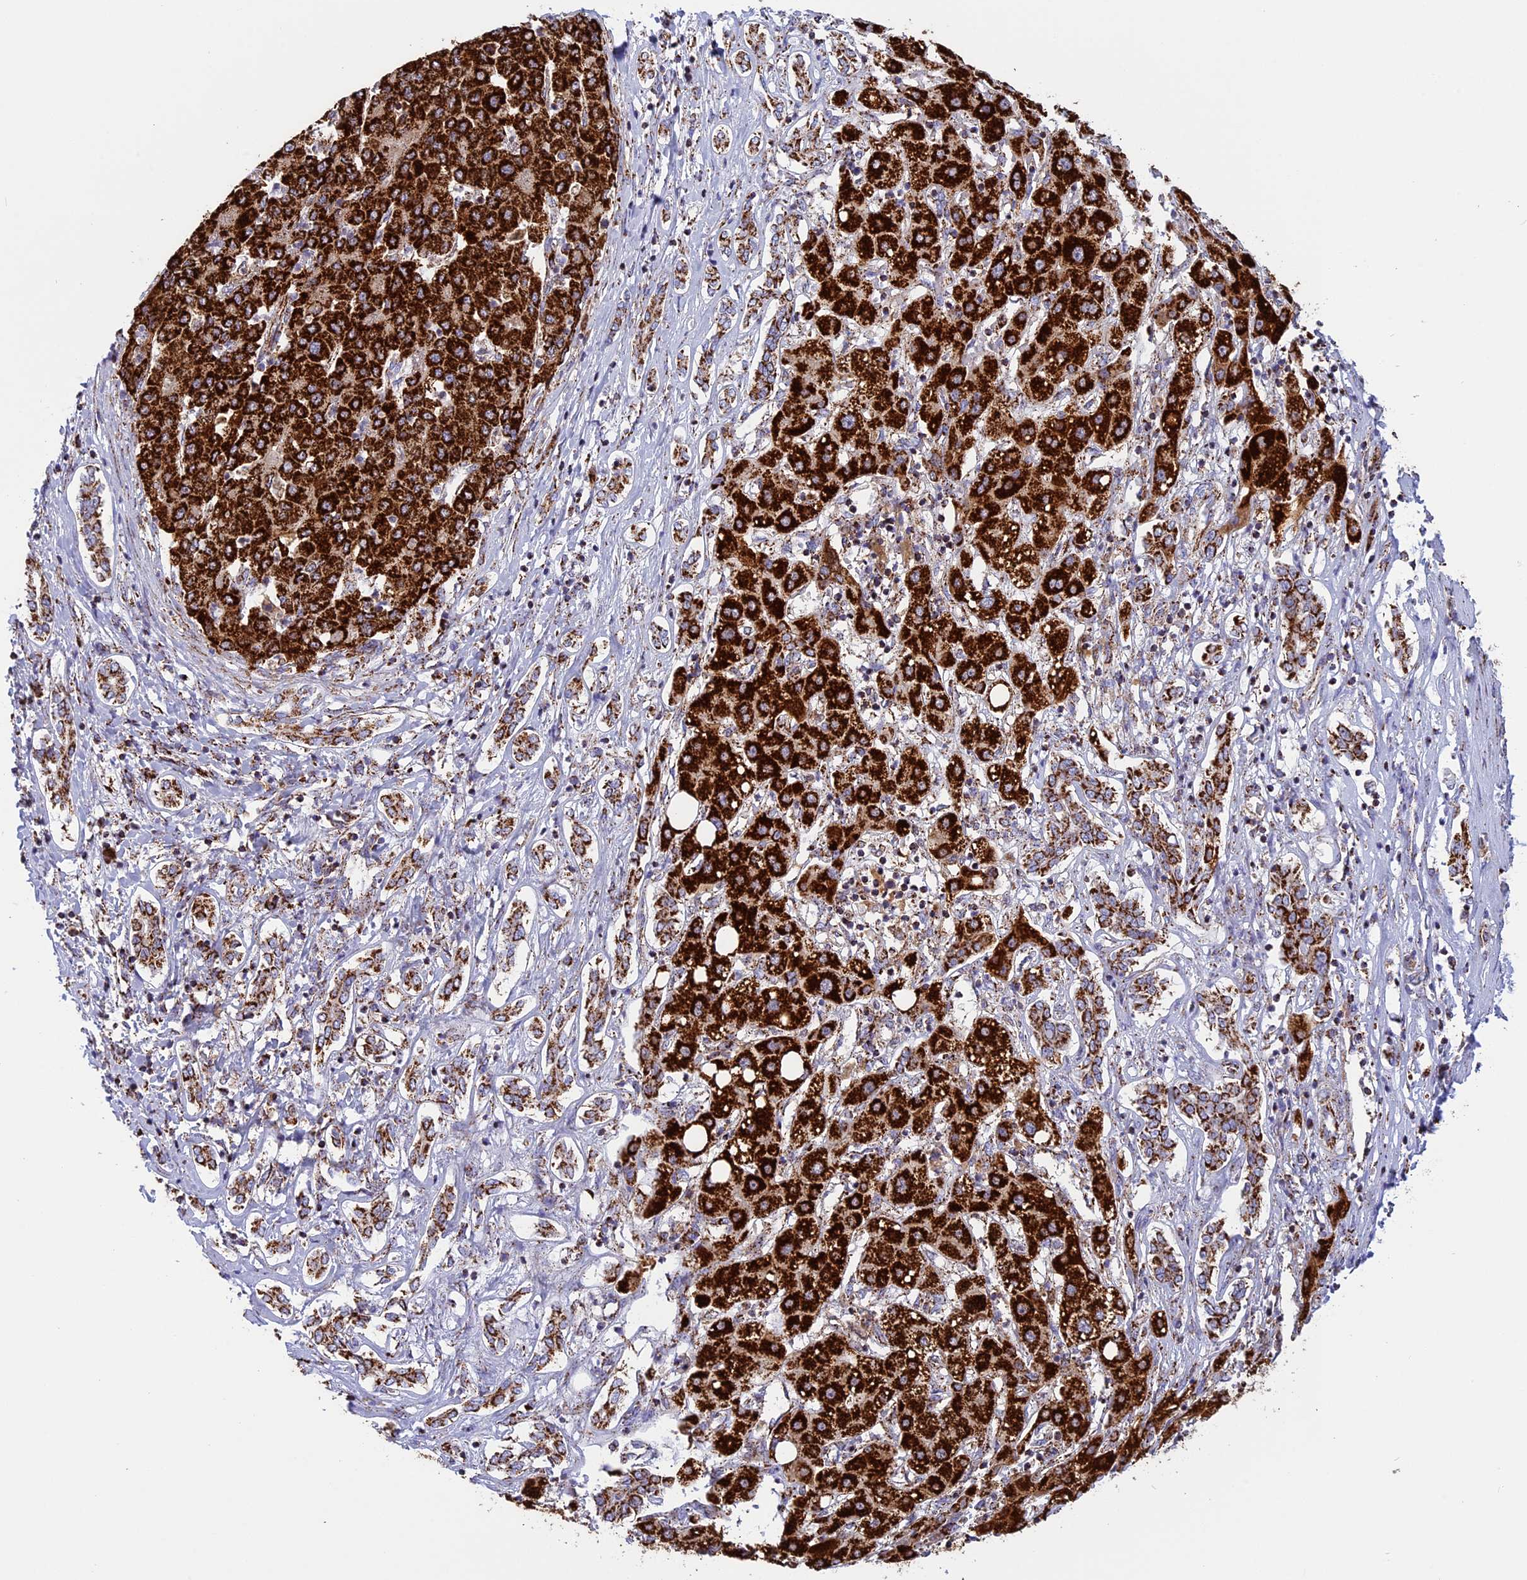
{"staining": {"intensity": "strong", "quantity": ">75%", "location": "cytoplasmic/membranous"}, "tissue": "liver cancer", "cell_type": "Tumor cells", "image_type": "cancer", "snomed": [{"axis": "morphology", "description": "Carcinoma, Hepatocellular, NOS"}, {"axis": "topography", "description": "Liver"}], "caption": "Liver hepatocellular carcinoma stained with immunohistochemistry exhibits strong cytoplasmic/membranous staining in approximately >75% of tumor cells. The staining is performed using DAB brown chromogen to label protein expression. The nuclei are counter-stained blue using hematoxylin.", "gene": "ISOC2", "patient": {"sex": "male", "age": 65}}